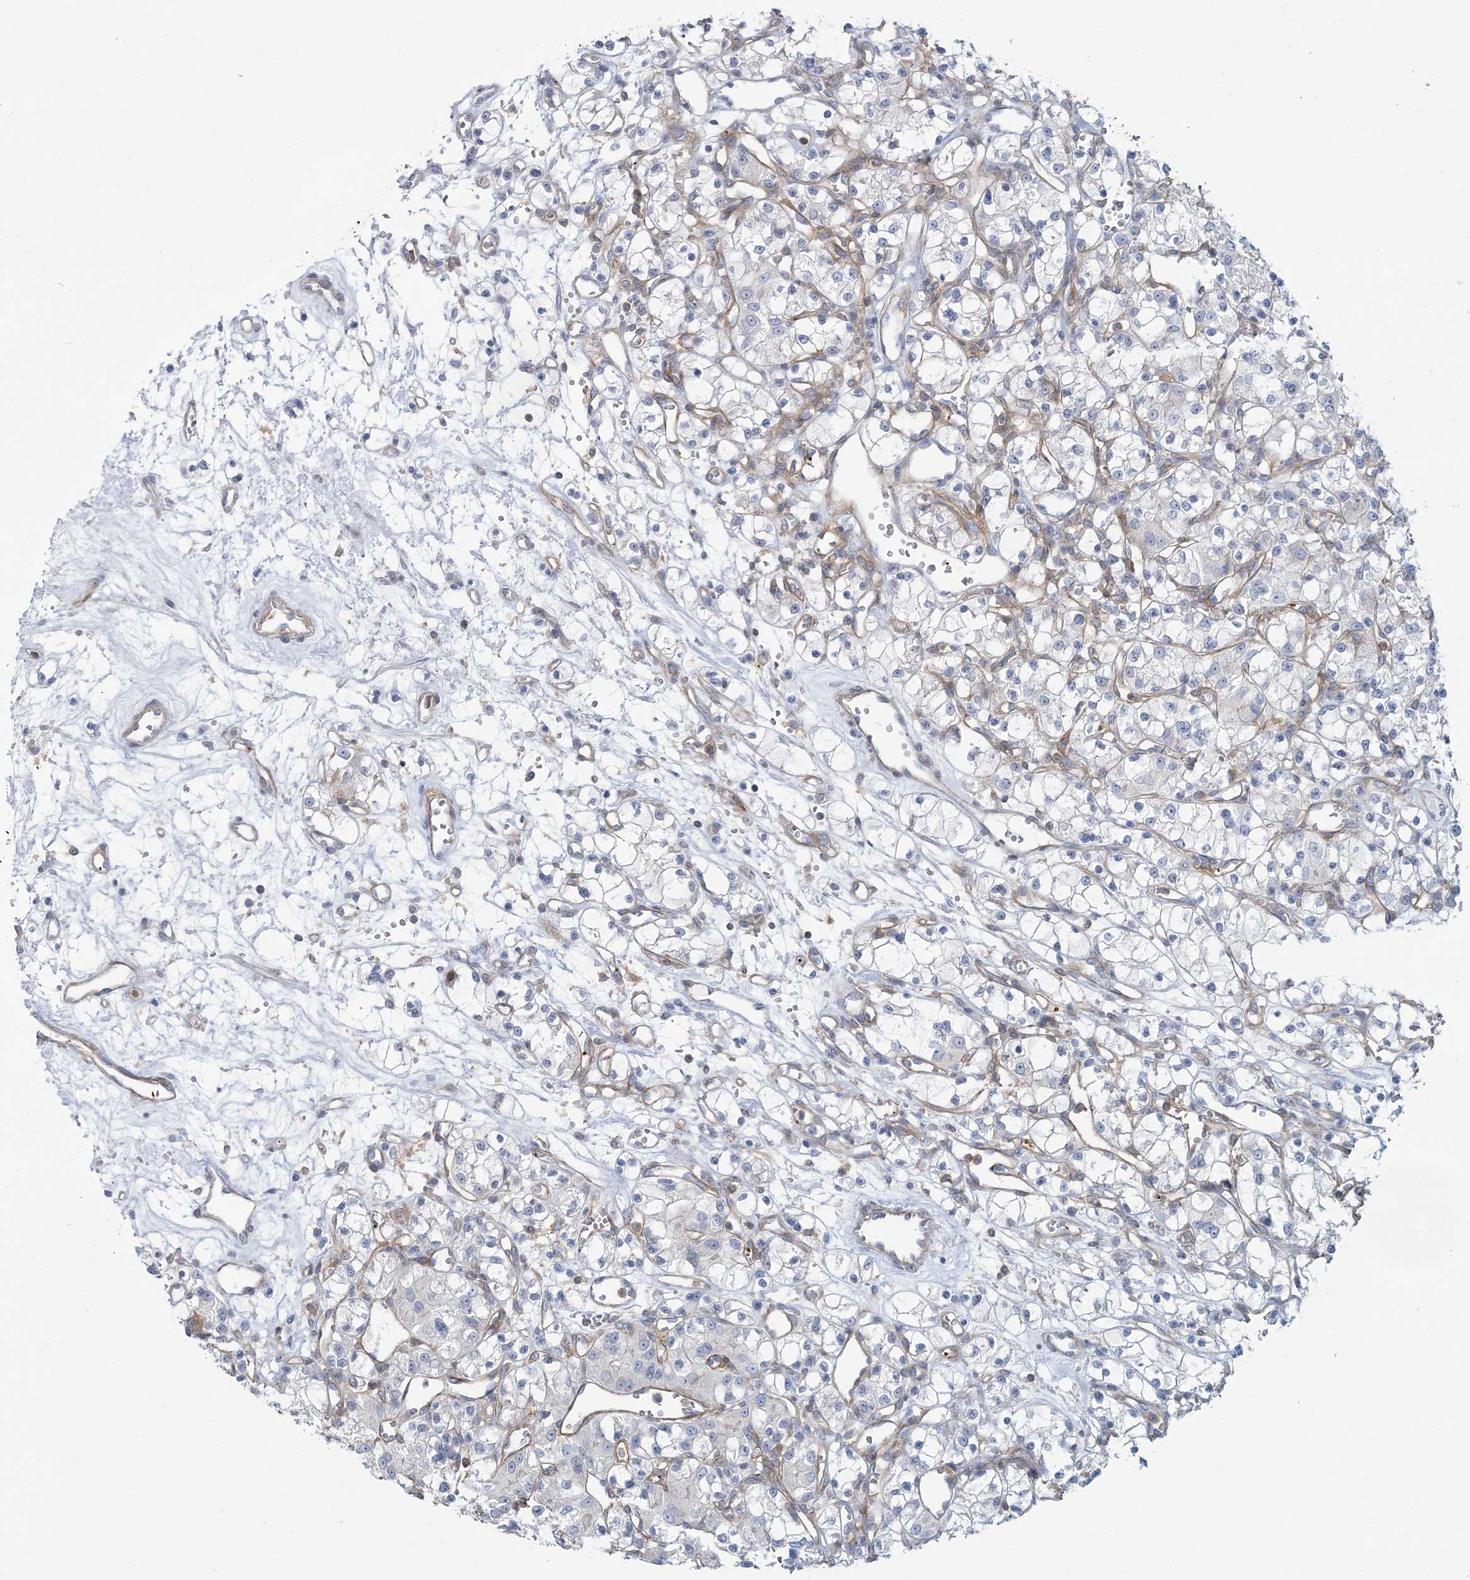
{"staining": {"intensity": "negative", "quantity": "none", "location": "none"}, "tissue": "renal cancer", "cell_type": "Tumor cells", "image_type": "cancer", "snomed": [{"axis": "morphology", "description": "Adenocarcinoma, NOS"}, {"axis": "topography", "description": "Kidney"}], "caption": "Tumor cells are negative for brown protein staining in renal cancer (adenocarcinoma). (Brightfield microscopy of DAB (3,3'-diaminobenzidine) immunohistochemistry at high magnification).", "gene": "CUEDC2", "patient": {"sex": "female", "age": 59}}